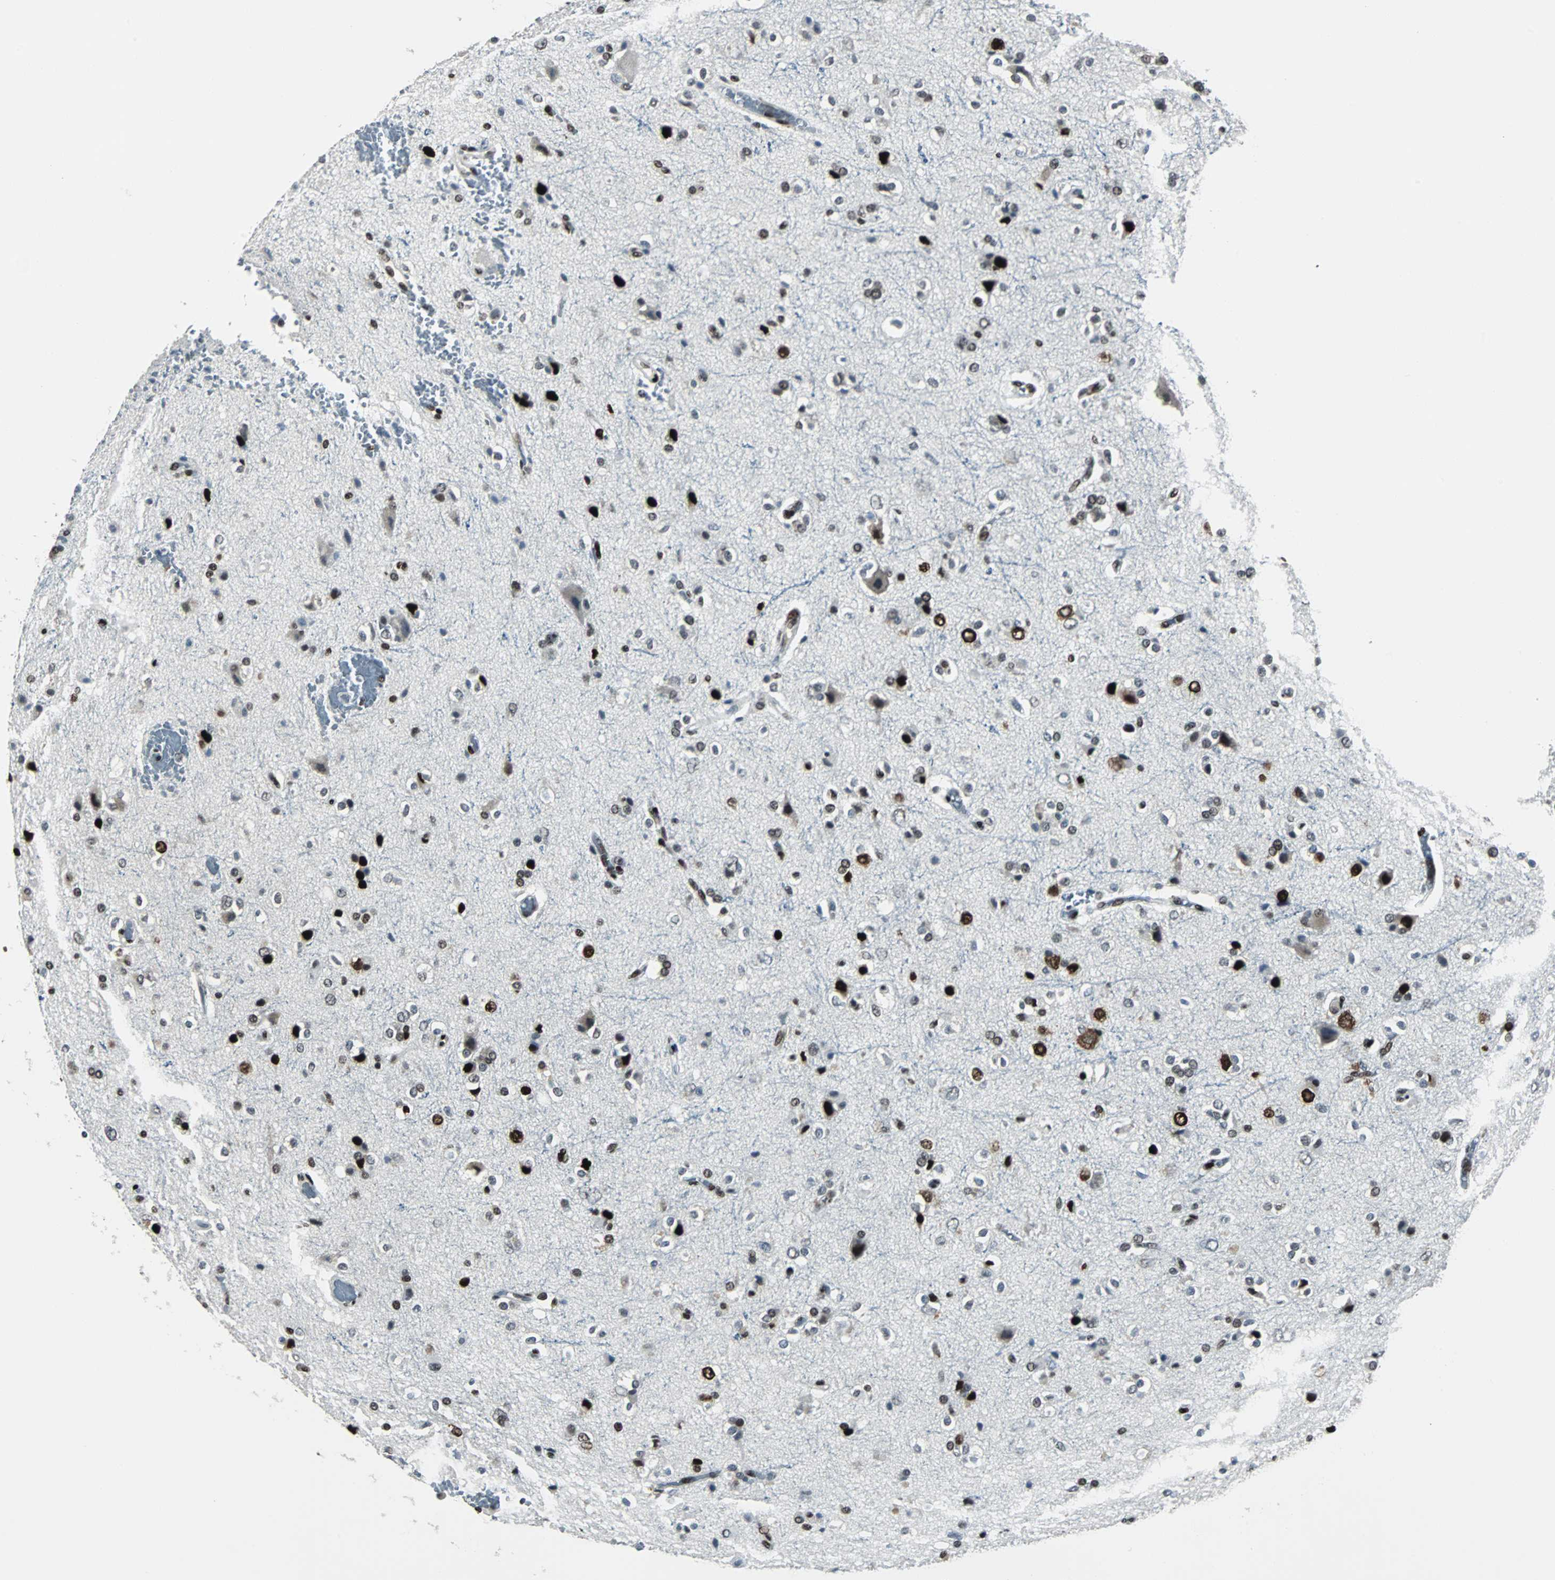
{"staining": {"intensity": "strong", "quantity": ">75%", "location": "nuclear"}, "tissue": "glioma", "cell_type": "Tumor cells", "image_type": "cancer", "snomed": [{"axis": "morphology", "description": "Glioma, malignant, High grade"}, {"axis": "topography", "description": "Brain"}], "caption": "Immunohistochemical staining of human glioma demonstrates strong nuclear protein positivity in approximately >75% of tumor cells. (IHC, brightfield microscopy, high magnification).", "gene": "MEF2D", "patient": {"sex": "male", "age": 47}}